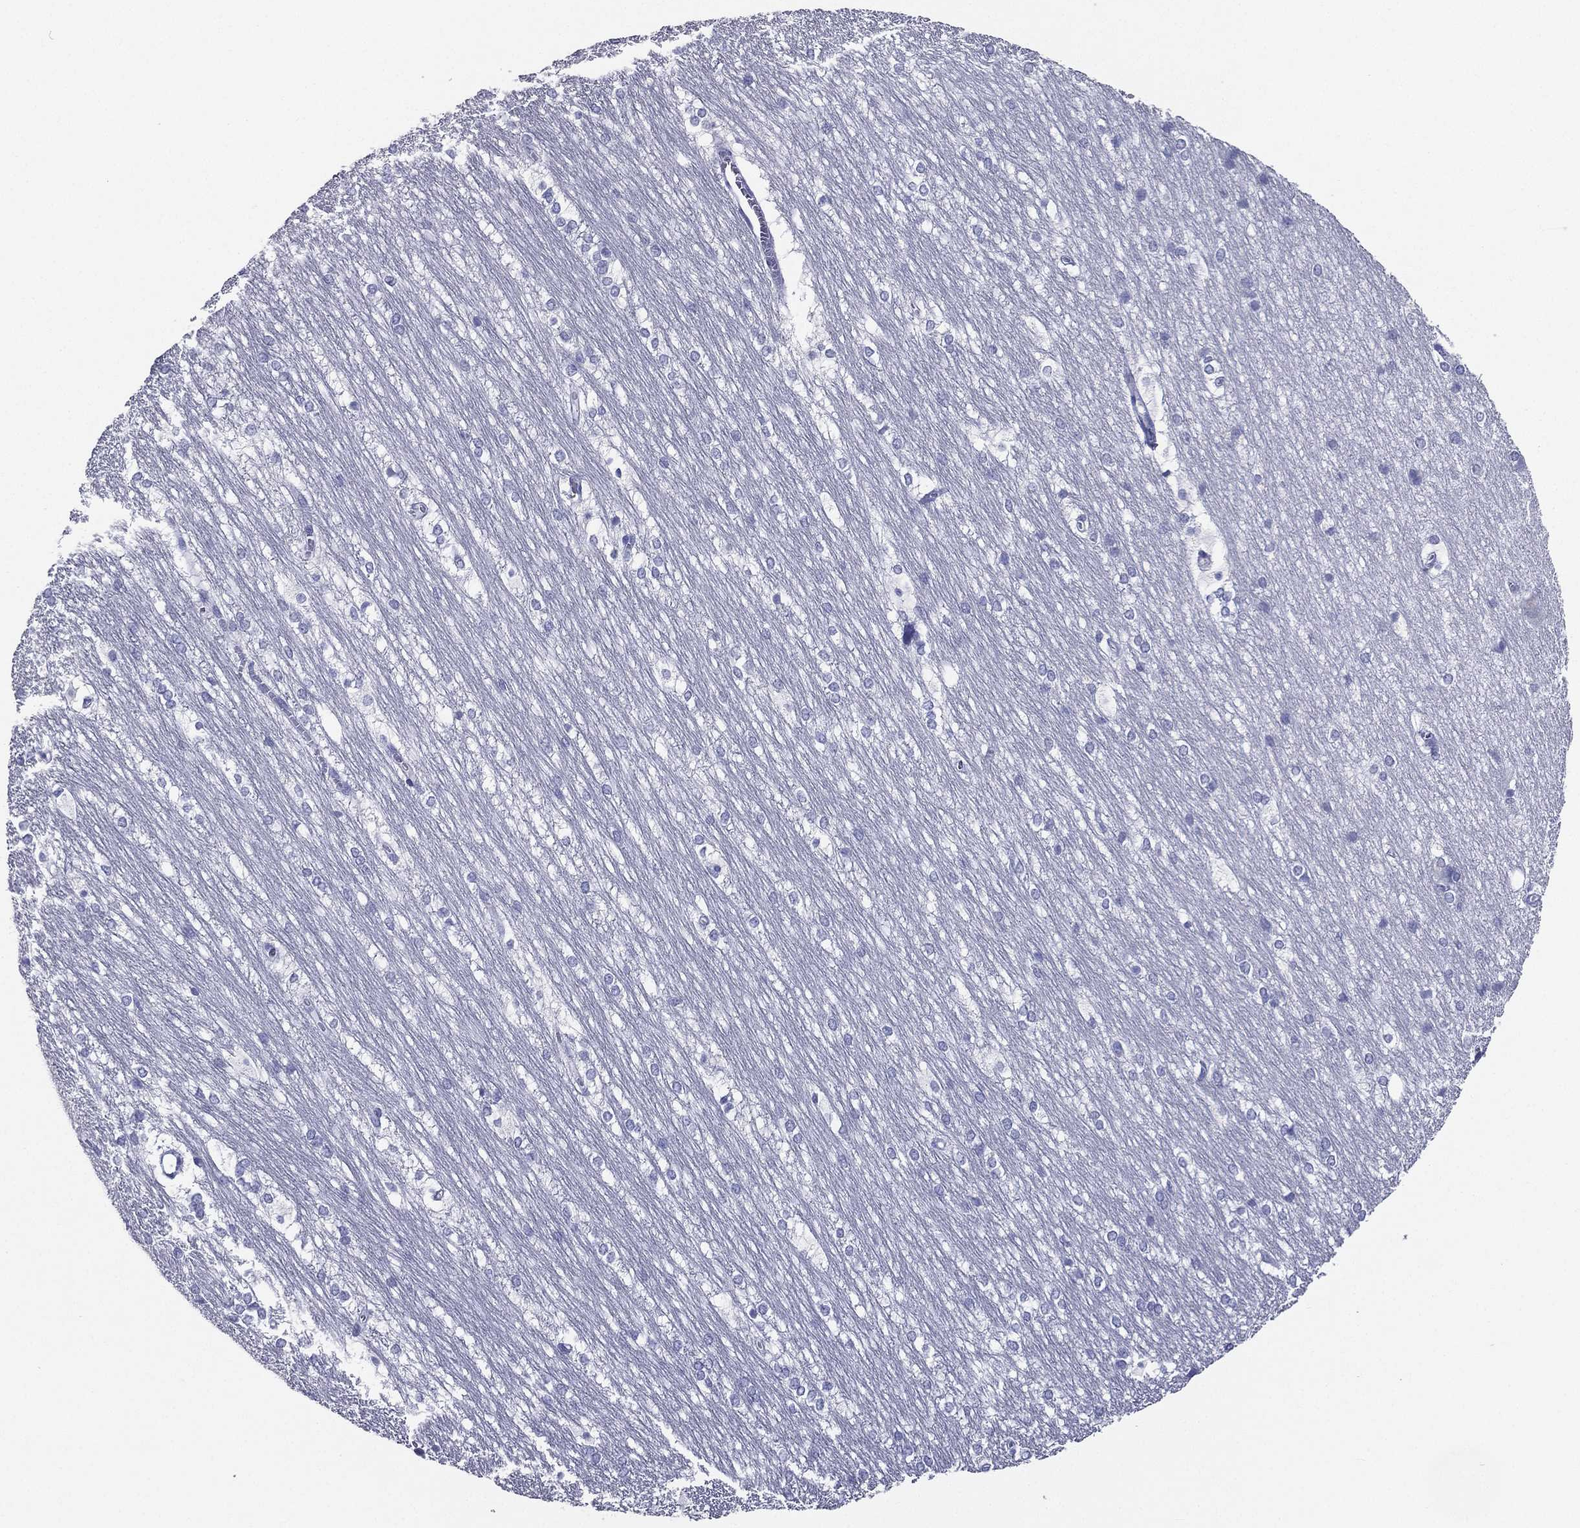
{"staining": {"intensity": "negative", "quantity": "none", "location": "none"}, "tissue": "hippocampus", "cell_type": "Glial cells", "image_type": "normal", "snomed": [{"axis": "morphology", "description": "Normal tissue, NOS"}, {"axis": "topography", "description": "Cerebral cortex"}, {"axis": "topography", "description": "Hippocampus"}], "caption": "Human hippocampus stained for a protein using immunohistochemistry exhibits no positivity in glial cells.", "gene": "TFAP2A", "patient": {"sex": "female", "age": 19}}